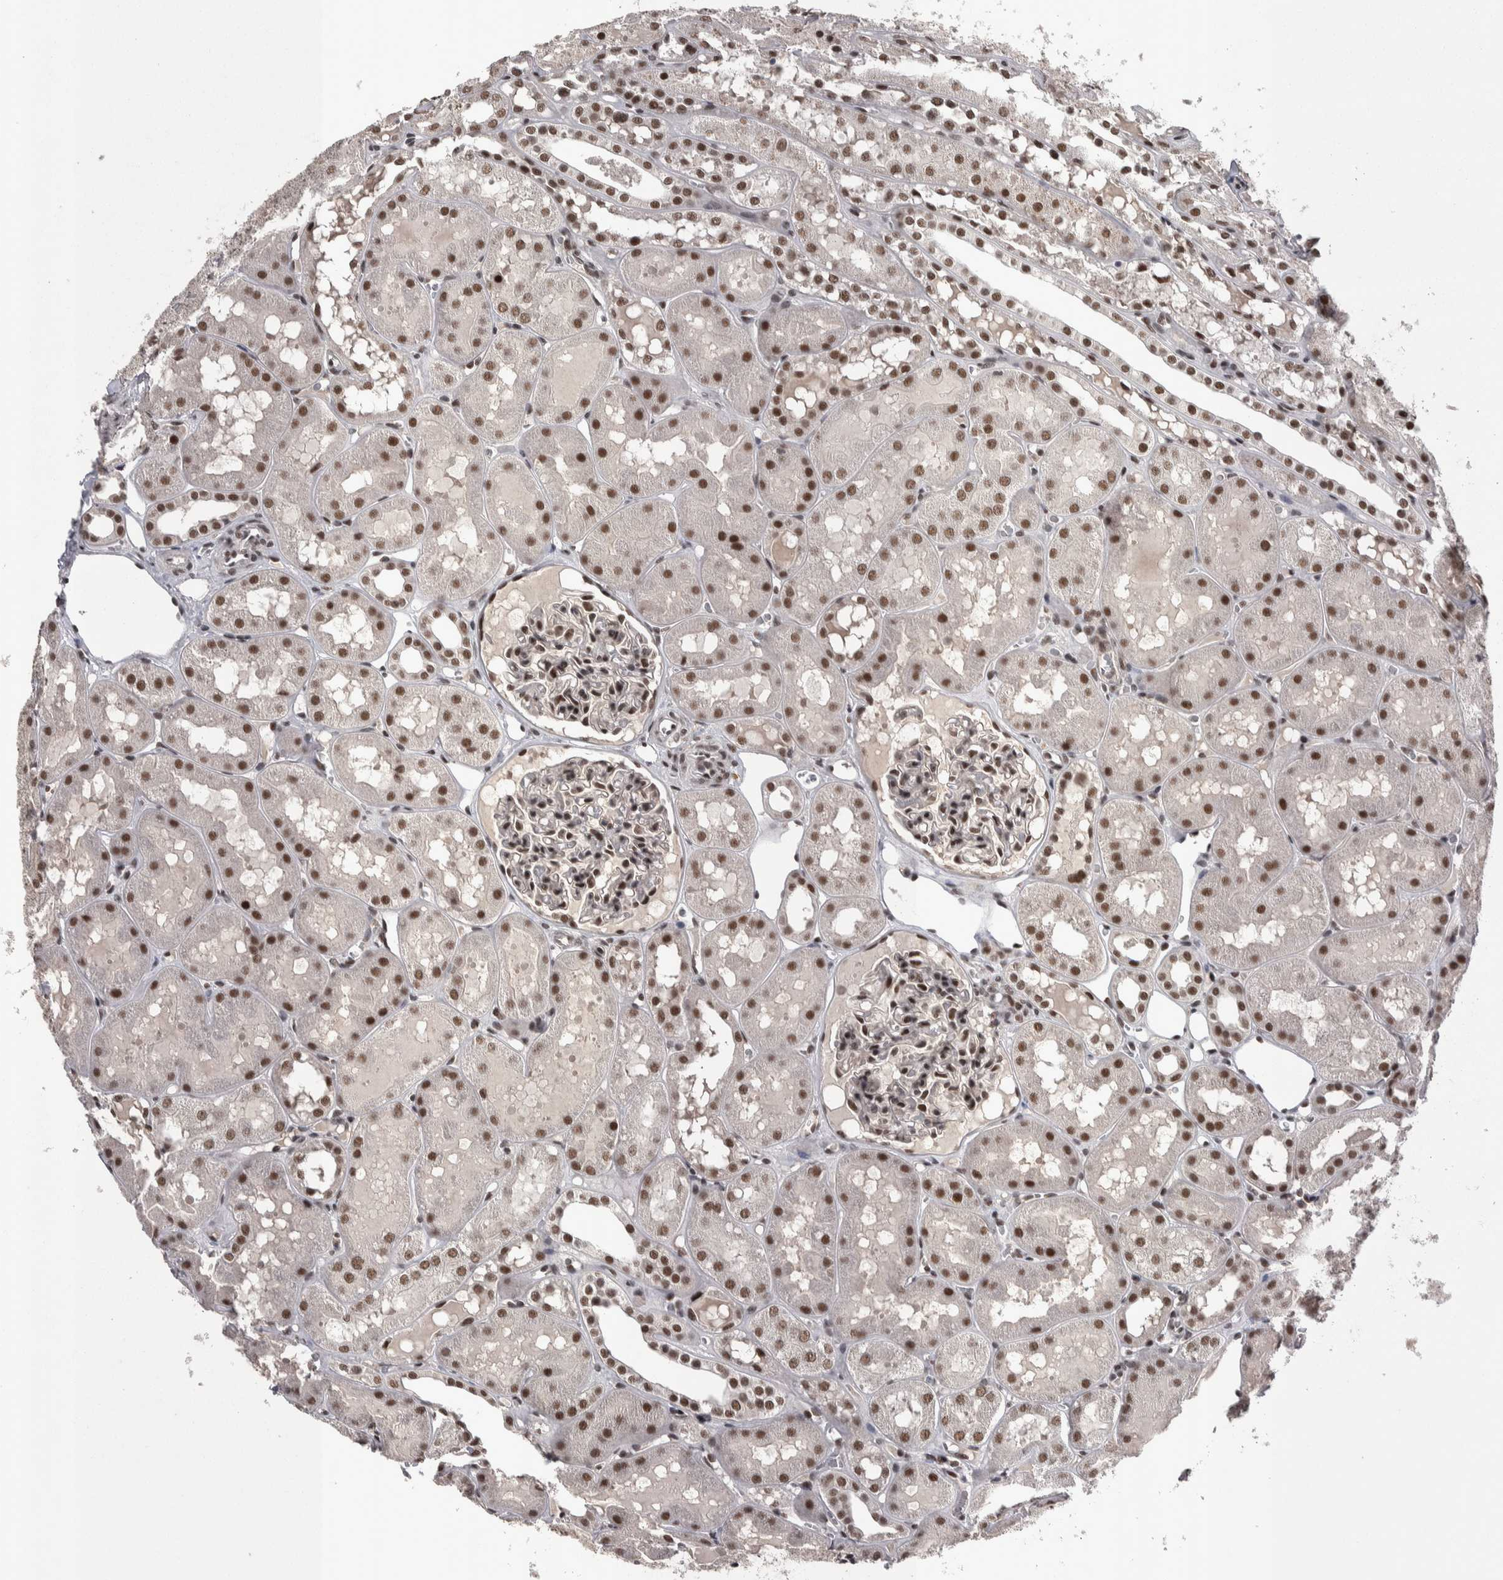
{"staining": {"intensity": "moderate", "quantity": ">75%", "location": "nuclear"}, "tissue": "kidney", "cell_type": "Cells in glomeruli", "image_type": "normal", "snomed": [{"axis": "morphology", "description": "Normal tissue, NOS"}, {"axis": "topography", "description": "Kidney"}, {"axis": "topography", "description": "Urinary bladder"}], "caption": "Benign kidney was stained to show a protein in brown. There is medium levels of moderate nuclear positivity in about >75% of cells in glomeruli.", "gene": "DMTF1", "patient": {"sex": "male", "age": 16}}